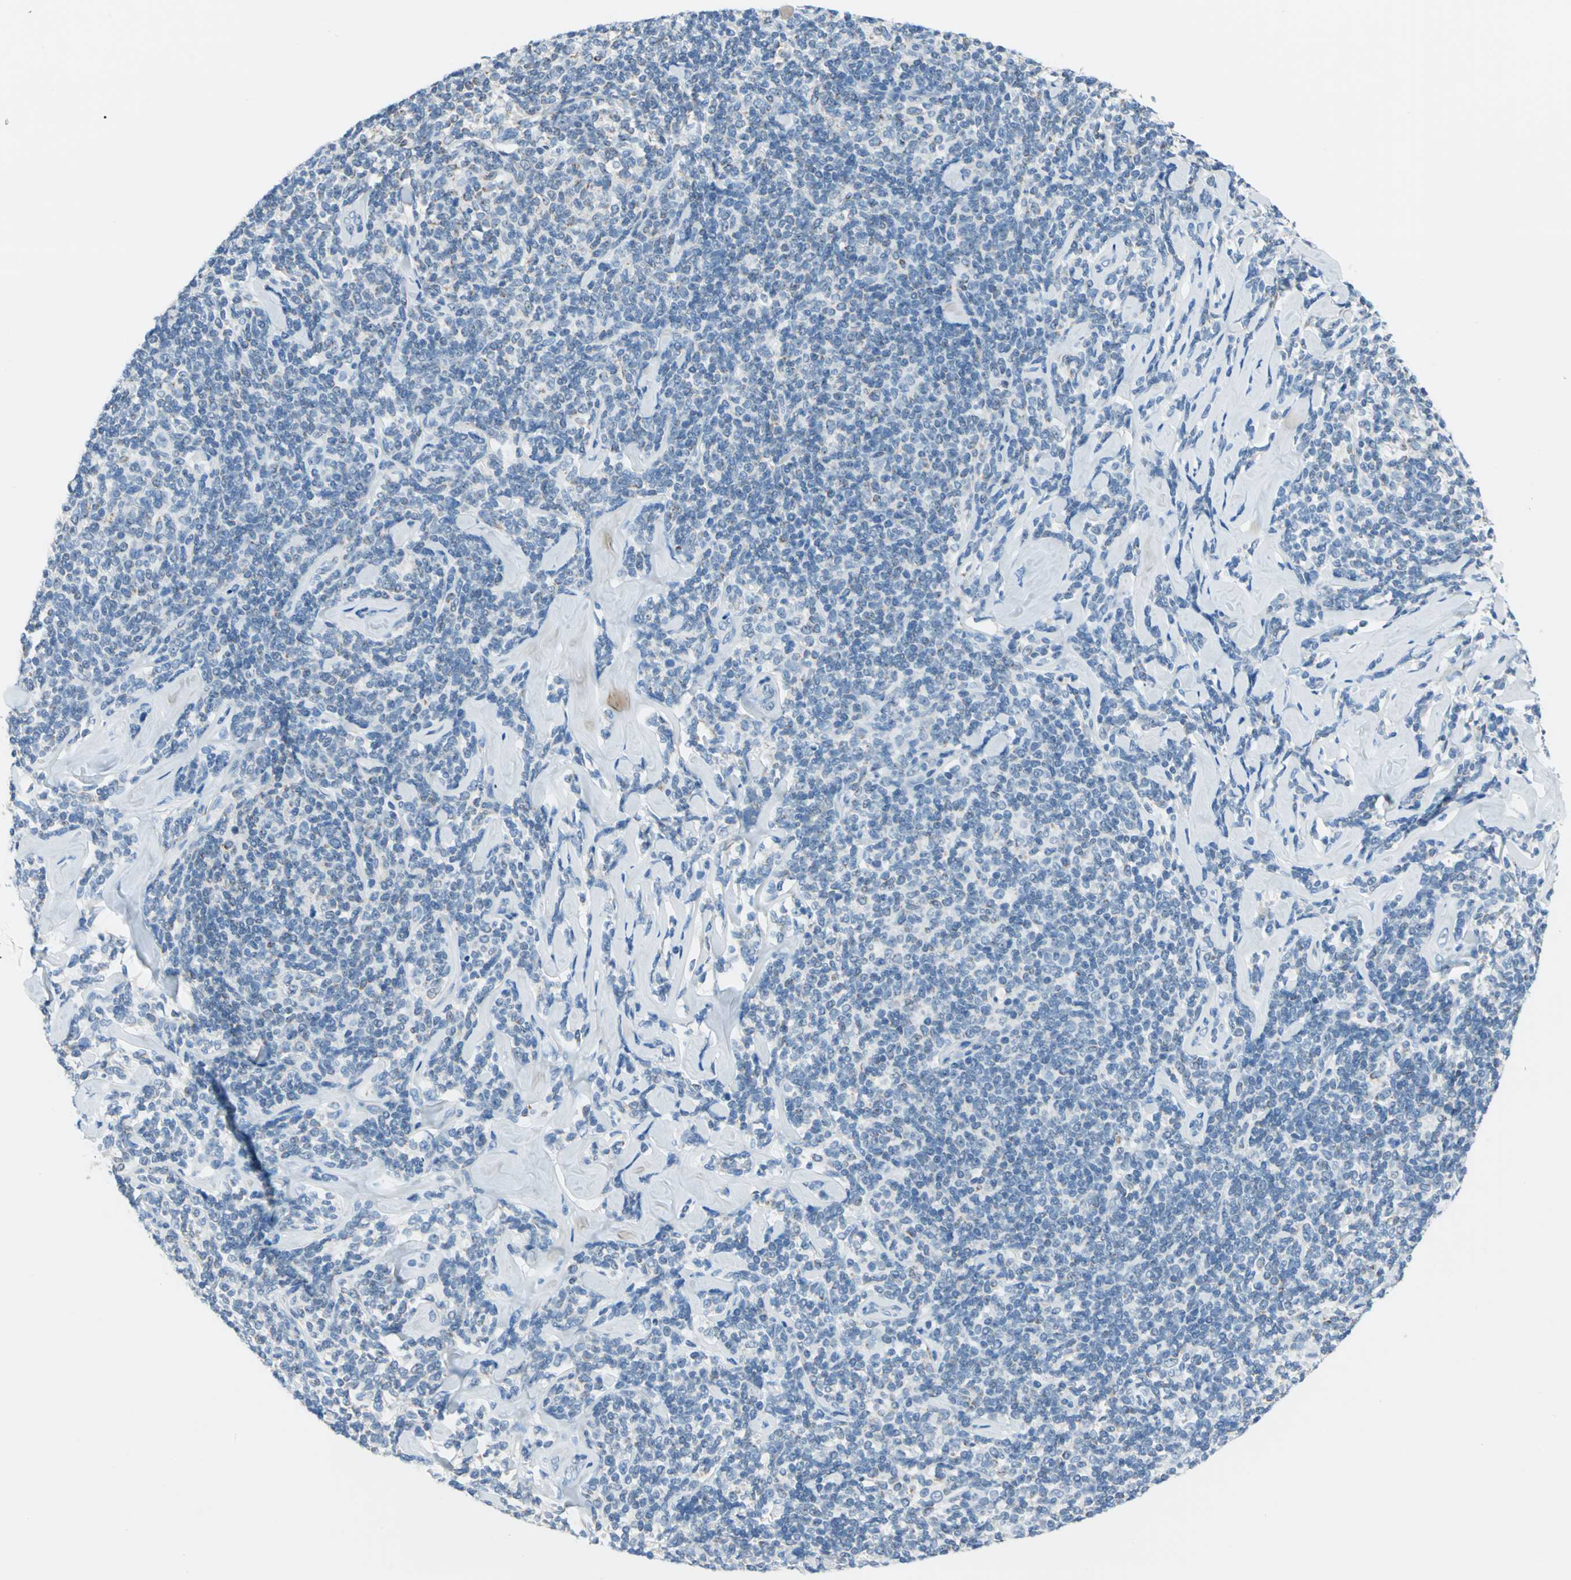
{"staining": {"intensity": "negative", "quantity": "none", "location": "none"}, "tissue": "lymphoma", "cell_type": "Tumor cells", "image_type": "cancer", "snomed": [{"axis": "morphology", "description": "Malignant lymphoma, non-Hodgkin's type, Low grade"}, {"axis": "topography", "description": "Lymph node"}], "caption": "A micrograph of malignant lymphoma, non-Hodgkin's type (low-grade) stained for a protein displays no brown staining in tumor cells.", "gene": "MUC4", "patient": {"sex": "female", "age": 56}}